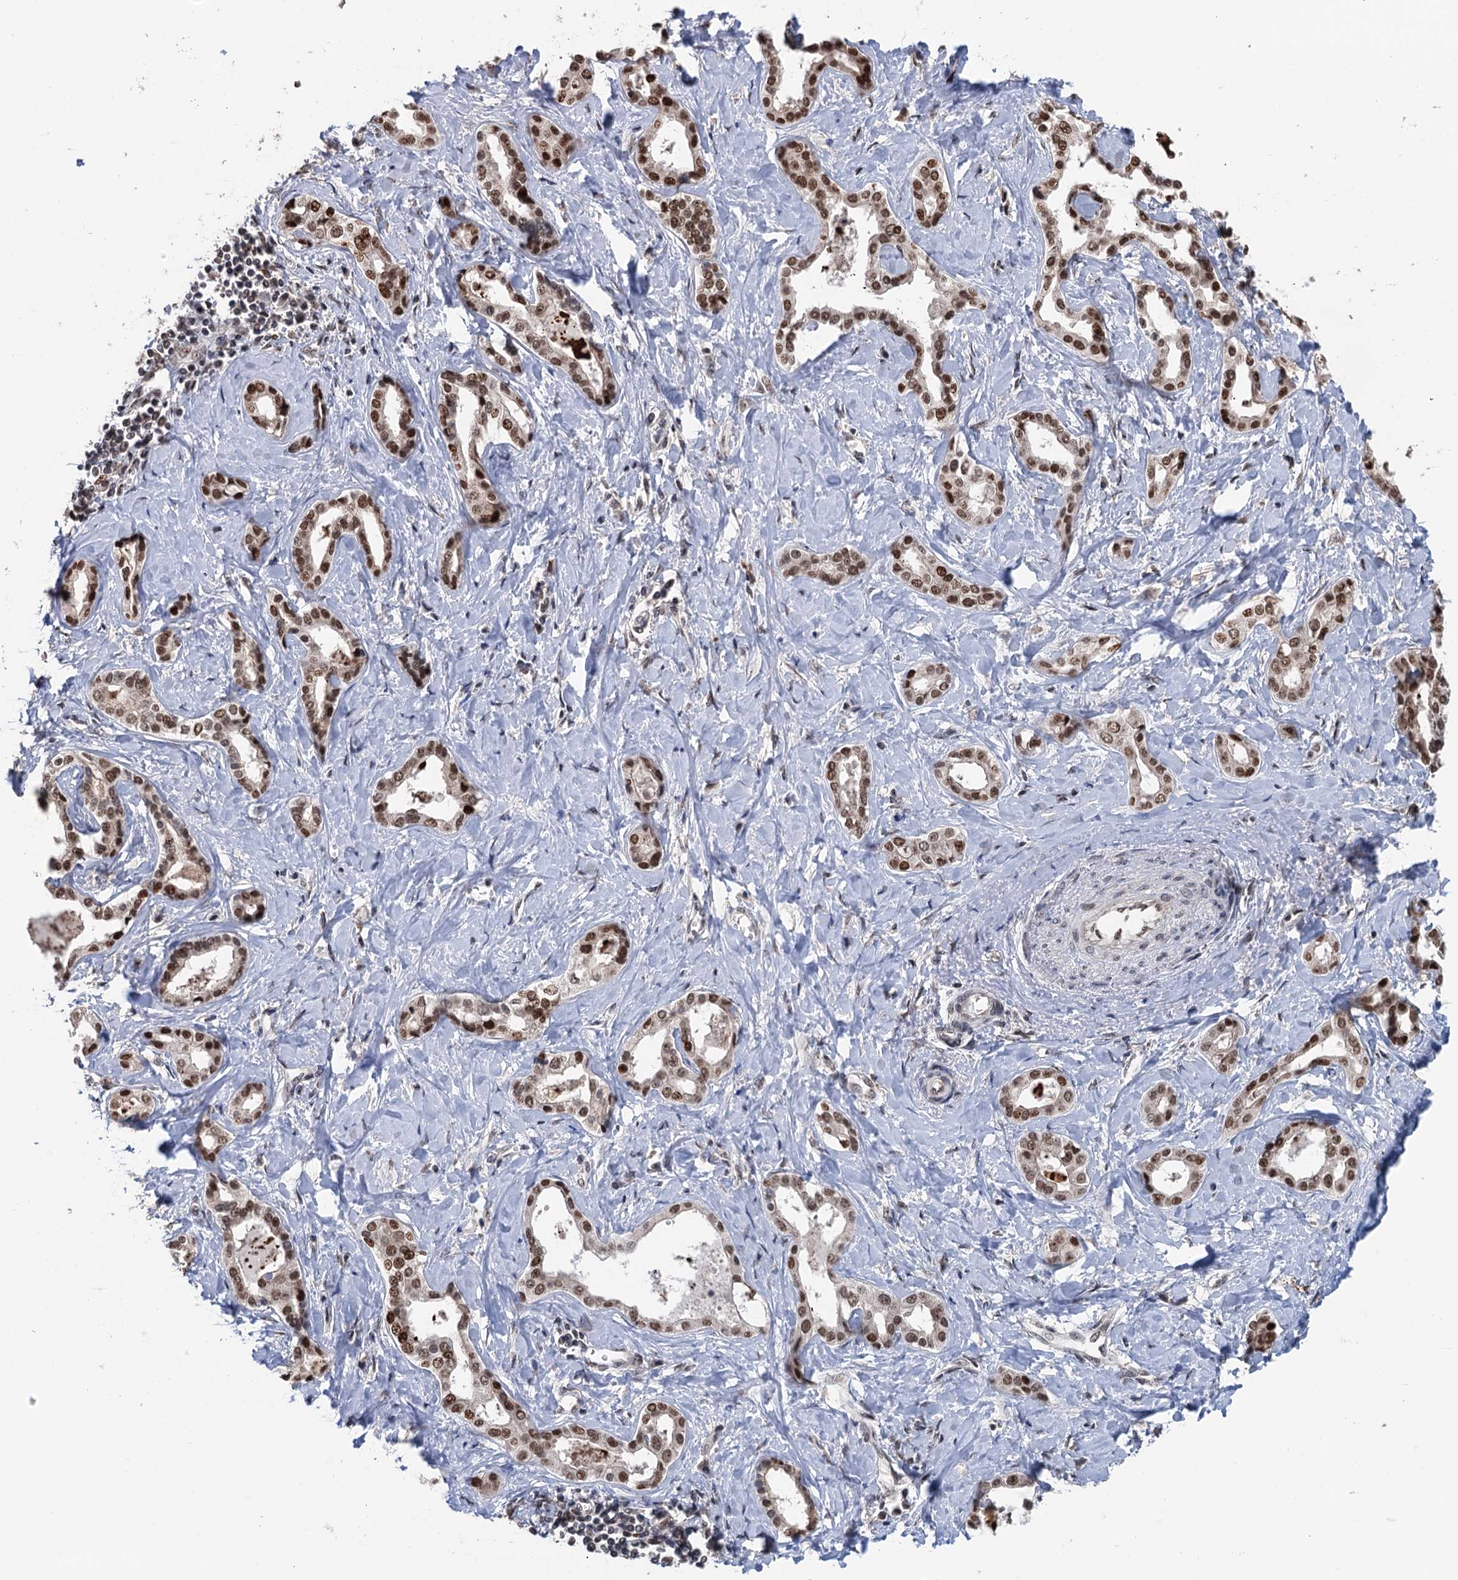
{"staining": {"intensity": "moderate", "quantity": ">75%", "location": "nuclear"}, "tissue": "liver cancer", "cell_type": "Tumor cells", "image_type": "cancer", "snomed": [{"axis": "morphology", "description": "Carcinoma, Hepatocellular, NOS"}, {"axis": "topography", "description": "Liver"}], "caption": "This is a histology image of immunohistochemistry staining of liver cancer, which shows moderate staining in the nuclear of tumor cells.", "gene": "RASSF4", "patient": {"sex": "female", "age": 73}}